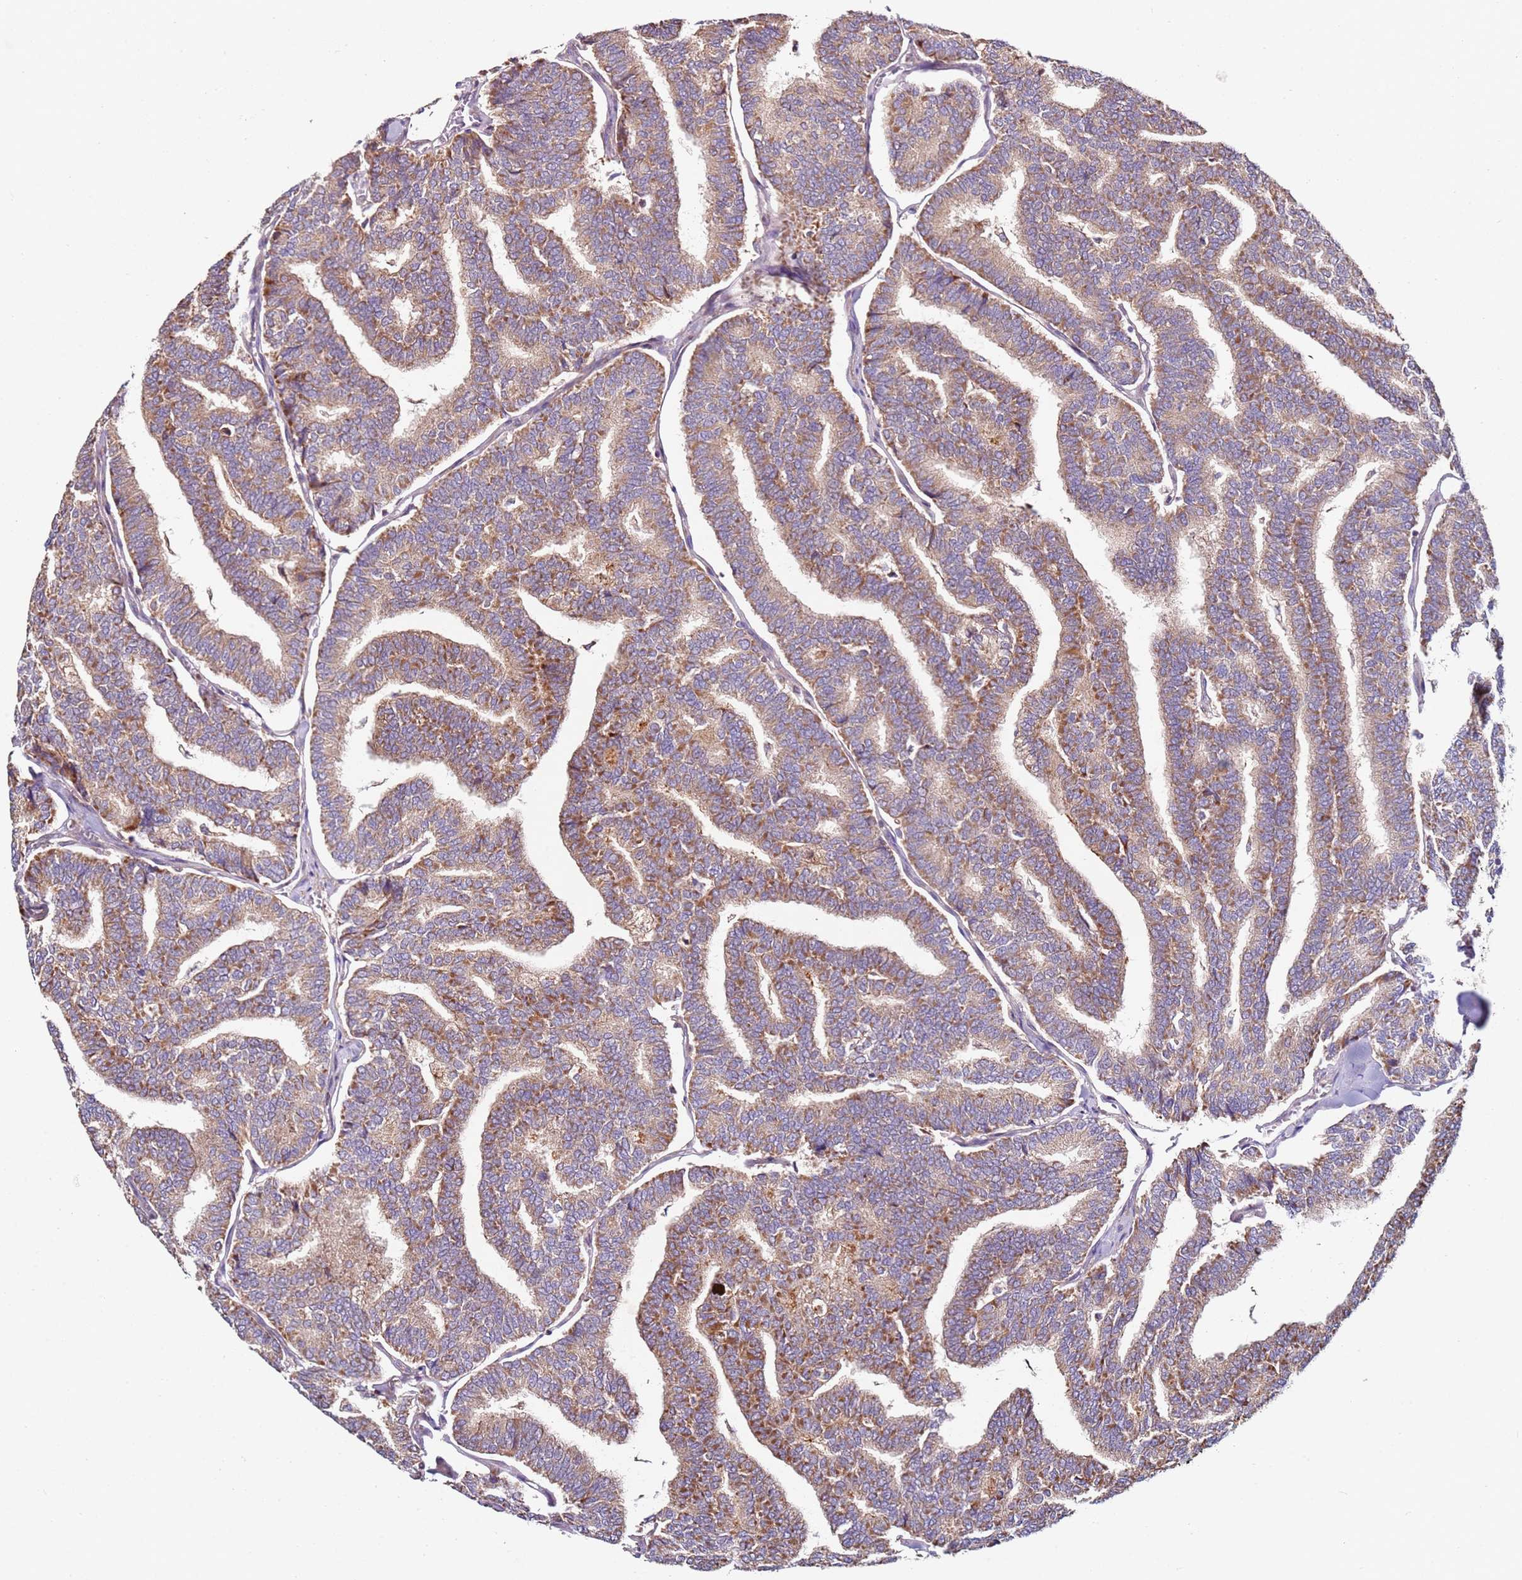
{"staining": {"intensity": "moderate", "quantity": ">75%", "location": "cytoplasmic/membranous"}, "tissue": "thyroid cancer", "cell_type": "Tumor cells", "image_type": "cancer", "snomed": [{"axis": "morphology", "description": "Papillary adenocarcinoma, NOS"}, {"axis": "topography", "description": "Thyroid gland"}], "caption": "Thyroid papillary adenocarcinoma stained for a protein displays moderate cytoplasmic/membranous positivity in tumor cells. The protein of interest is stained brown, and the nuclei are stained in blue (DAB (3,3'-diaminobenzidine) IHC with brightfield microscopy, high magnification).", "gene": "CNOT9", "patient": {"sex": "female", "age": 35}}